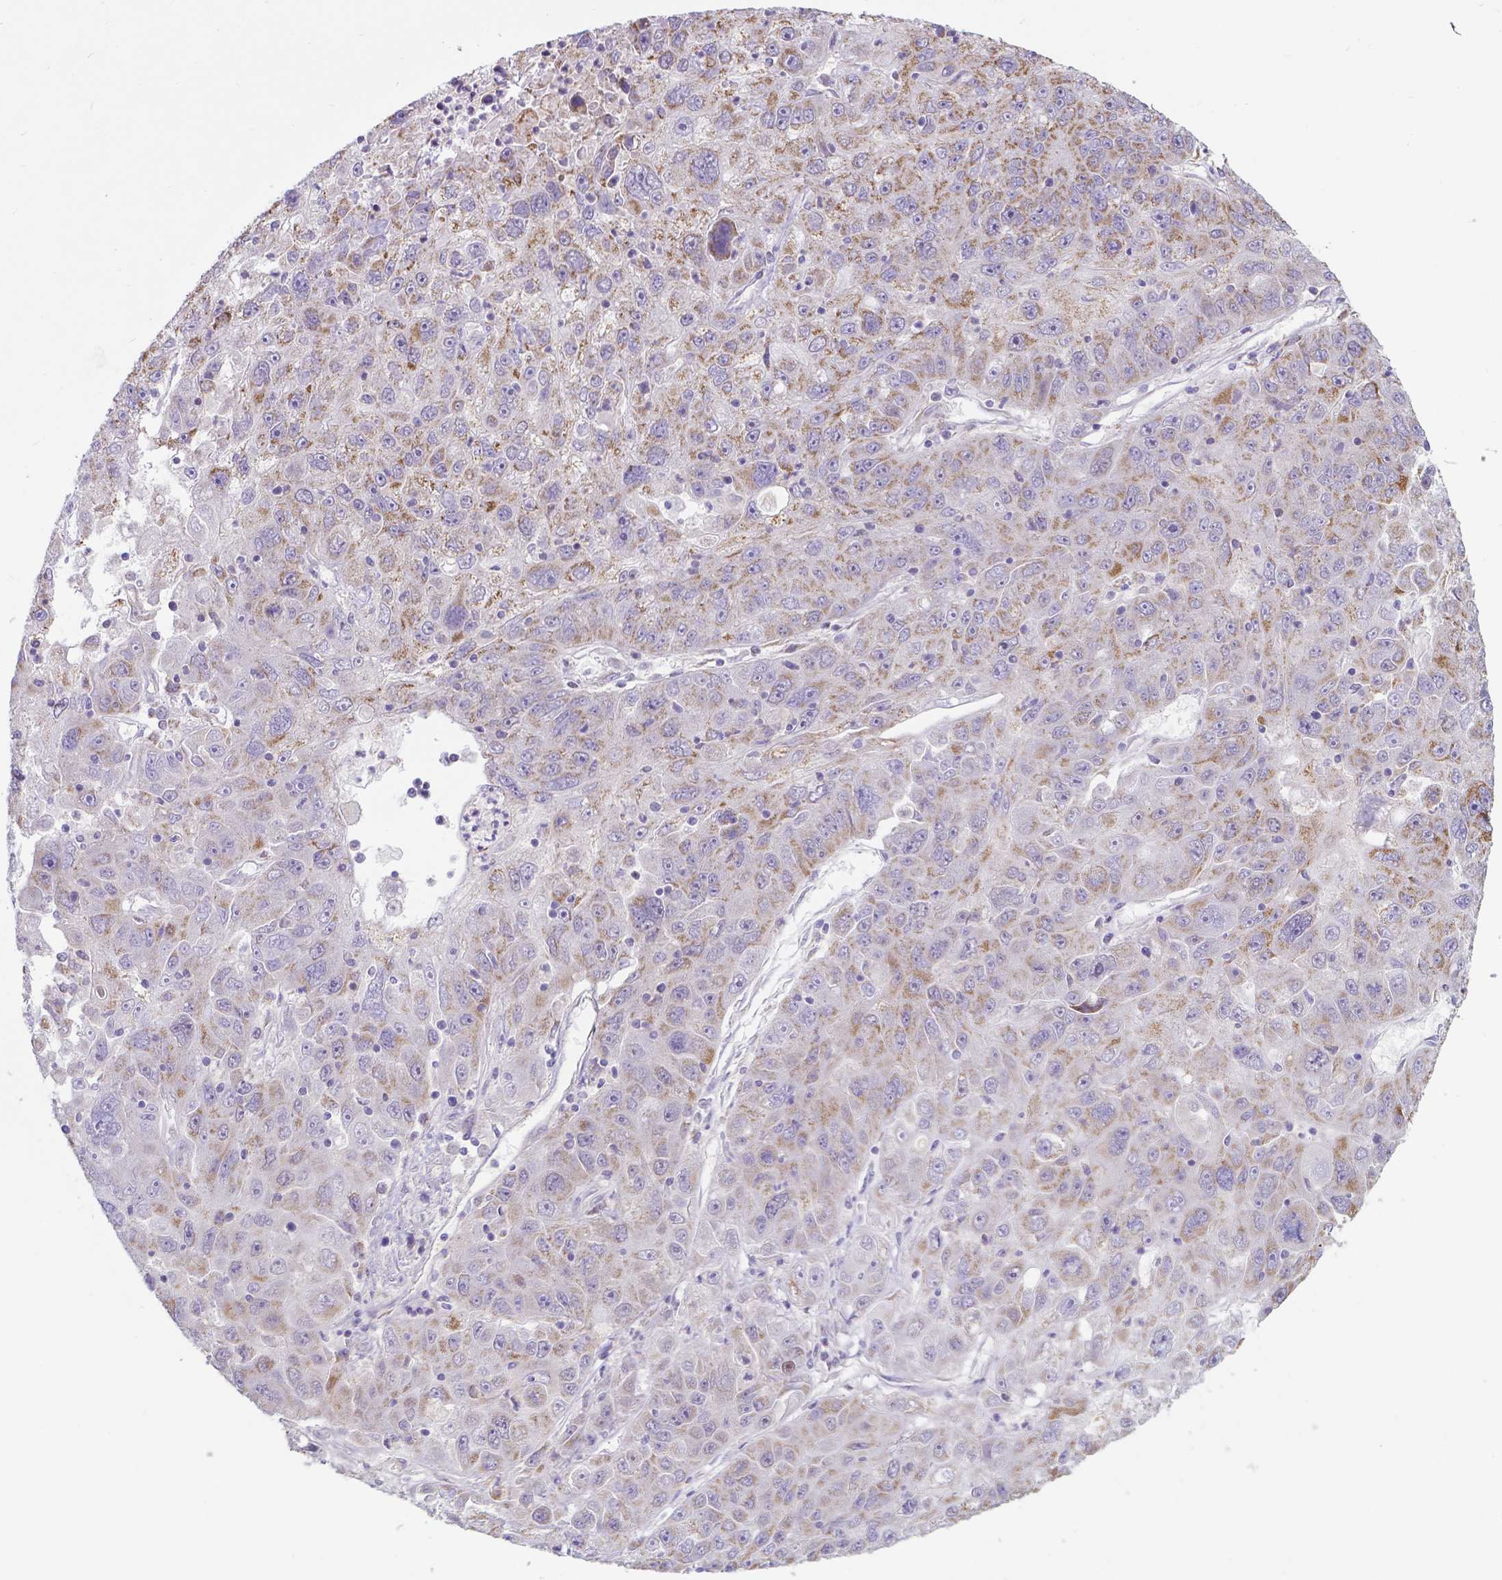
{"staining": {"intensity": "moderate", "quantity": "<25%", "location": "cytoplasmic/membranous"}, "tissue": "stomach cancer", "cell_type": "Tumor cells", "image_type": "cancer", "snomed": [{"axis": "morphology", "description": "Adenocarcinoma, NOS"}, {"axis": "topography", "description": "Stomach"}], "caption": "IHC photomicrograph of neoplastic tissue: human adenocarcinoma (stomach) stained using immunohistochemistry demonstrates low levels of moderate protein expression localized specifically in the cytoplasmic/membranous of tumor cells, appearing as a cytoplasmic/membranous brown color.", "gene": "FAM114A1", "patient": {"sex": "male", "age": 56}}